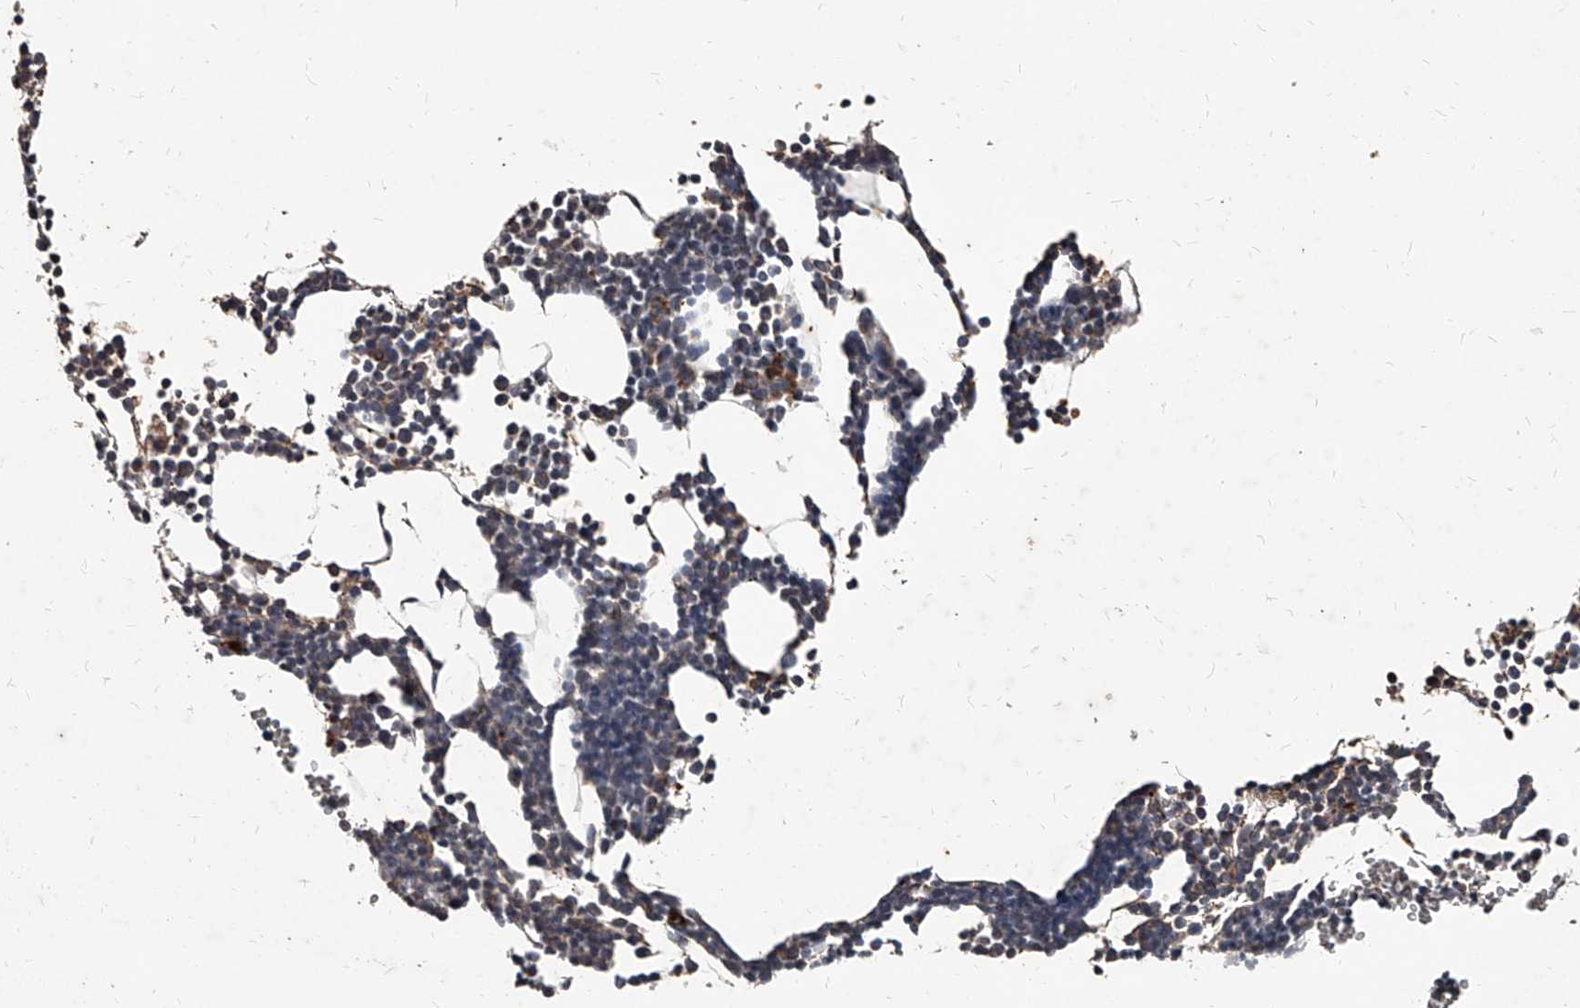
{"staining": {"intensity": "moderate", "quantity": "<25%", "location": "cytoplasmic/membranous"}, "tissue": "bone marrow", "cell_type": "Hematopoietic cells", "image_type": "normal", "snomed": [{"axis": "morphology", "description": "Normal tissue, NOS"}, {"axis": "topography", "description": "Bone marrow"}], "caption": "Normal bone marrow exhibits moderate cytoplasmic/membranous positivity in about <25% of hematopoietic cells.", "gene": "GPR183", "patient": {"sex": "female", "age": 67}}